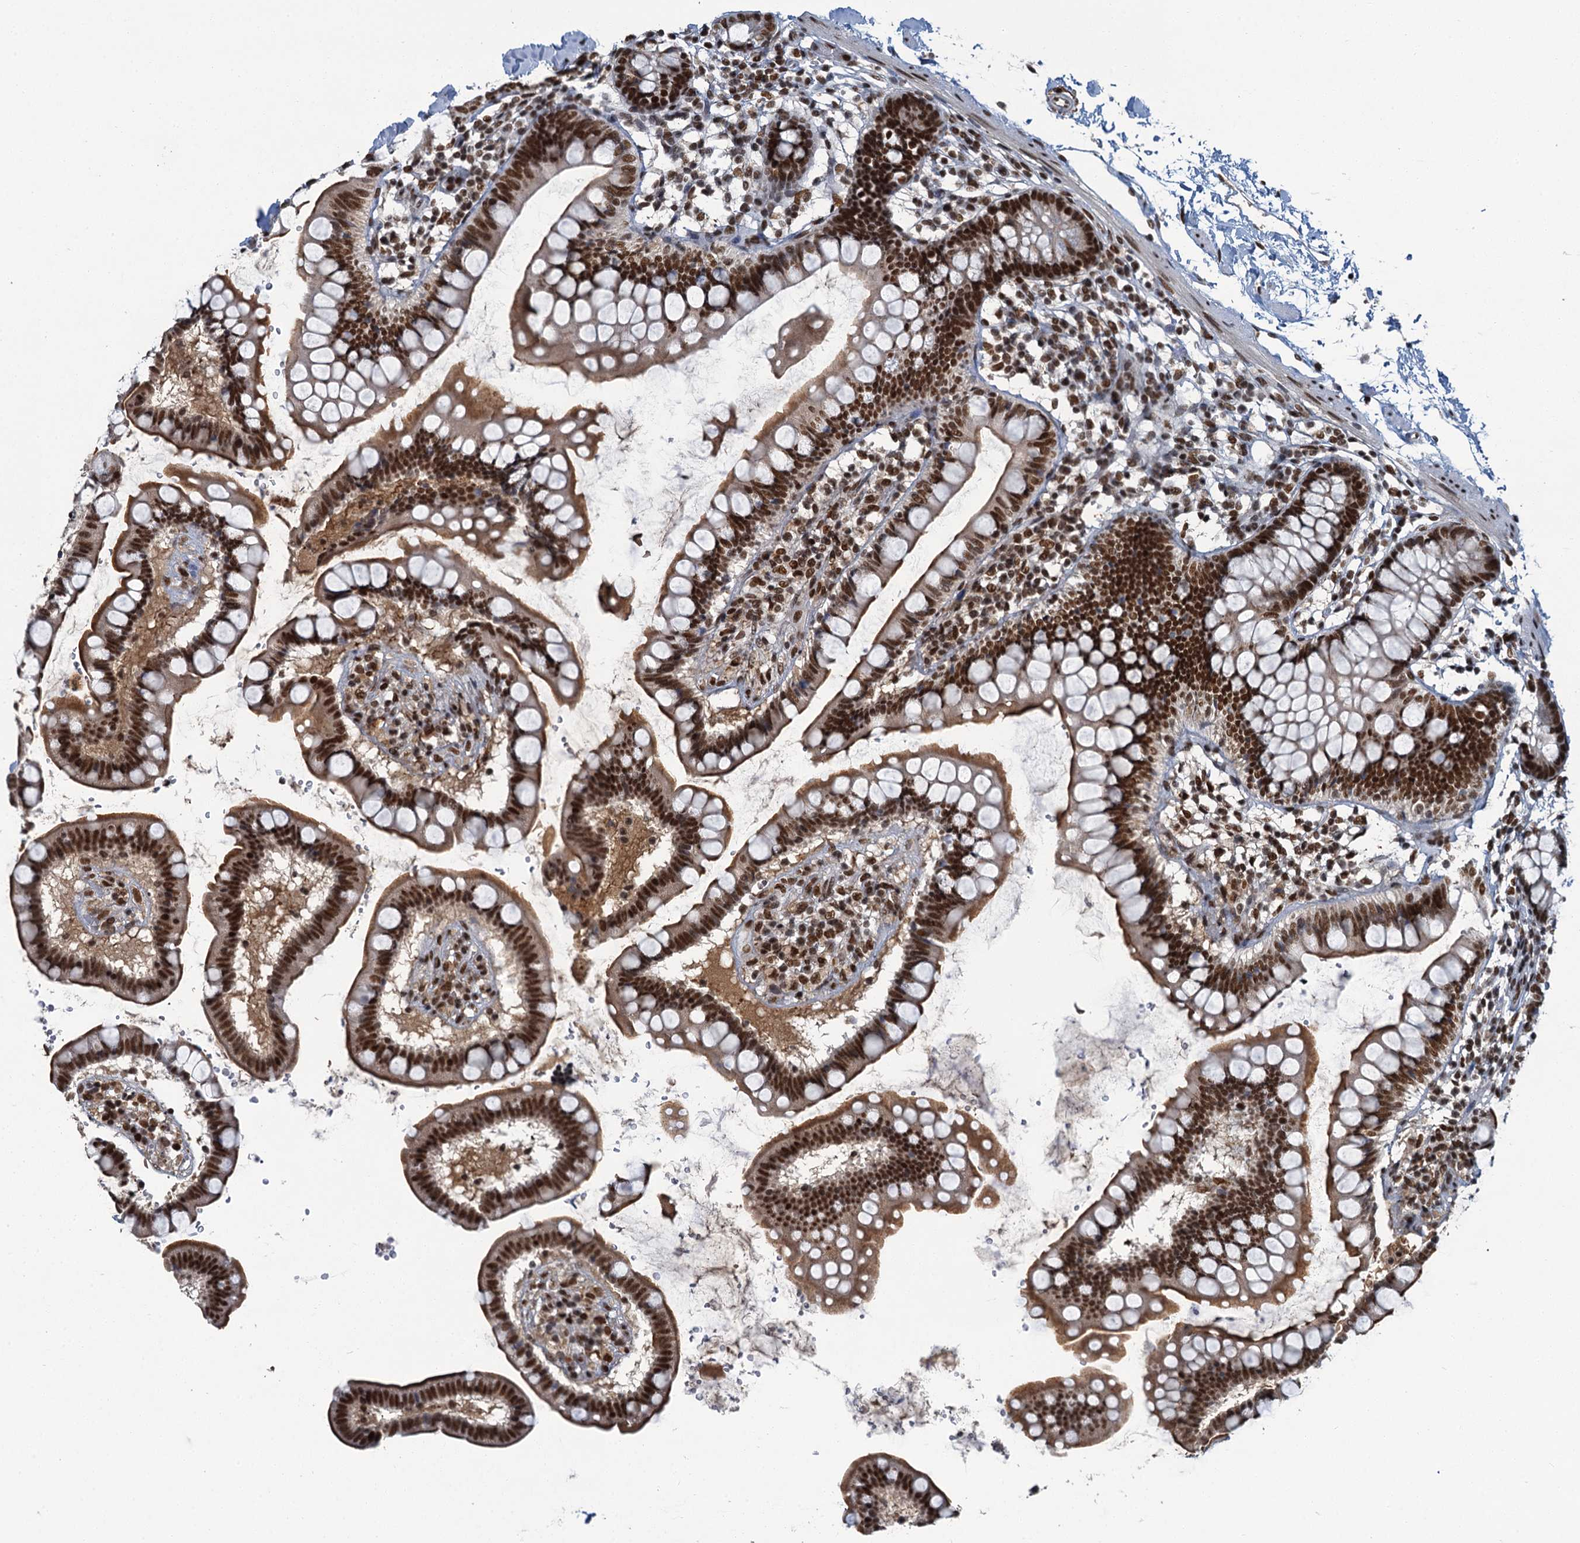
{"staining": {"intensity": "moderate", "quantity": ">75%", "location": "cytoplasmic/membranous,nuclear"}, "tissue": "small intestine", "cell_type": "Glandular cells", "image_type": "normal", "snomed": [{"axis": "morphology", "description": "Normal tissue, NOS"}, {"axis": "topography", "description": "Small intestine"}], "caption": "This micrograph reveals immunohistochemistry staining of benign human small intestine, with medium moderate cytoplasmic/membranous,nuclear expression in approximately >75% of glandular cells.", "gene": "PPHLN1", "patient": {"sex": "female", "age": 84}}